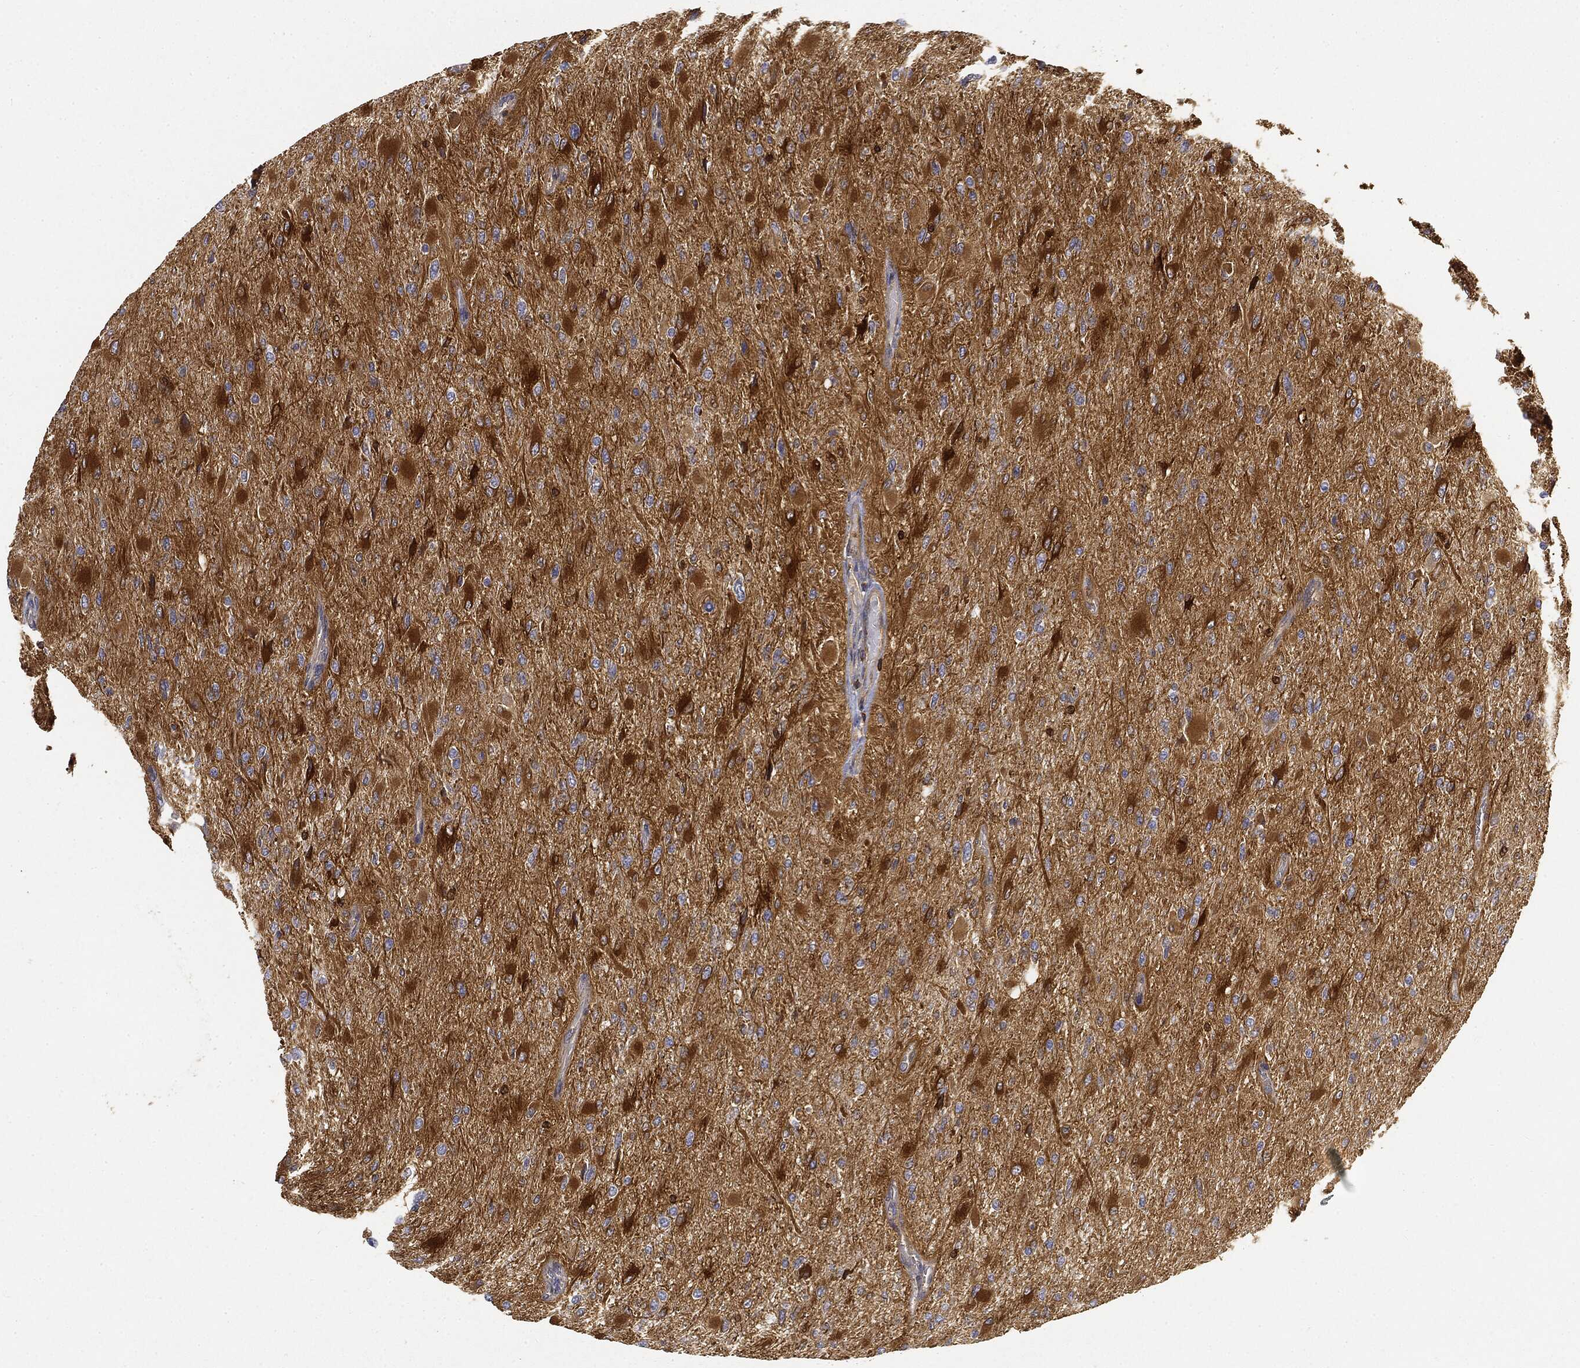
{"staining": {"intensity": "strong", "quantity": "25%-75%", "location": "cytoplasmic/membranous"}, "tissue": "glioma", "cell_type": "Tumor cells", "image_type": "cancer", "snomed": [{"axis": "morphology", "description": "Glioma, malignant, High grade"}, {"axis": "topography", "description": "Cerebral cortex"}], "caption": "Glioma was stained to show a protein in brown. There is high levels of strong cytoplasmic/membranous staining in about 25%-75% of tumor cells.", "gene": "WDR1", "patient": {"sex": "female", "age": 36}}